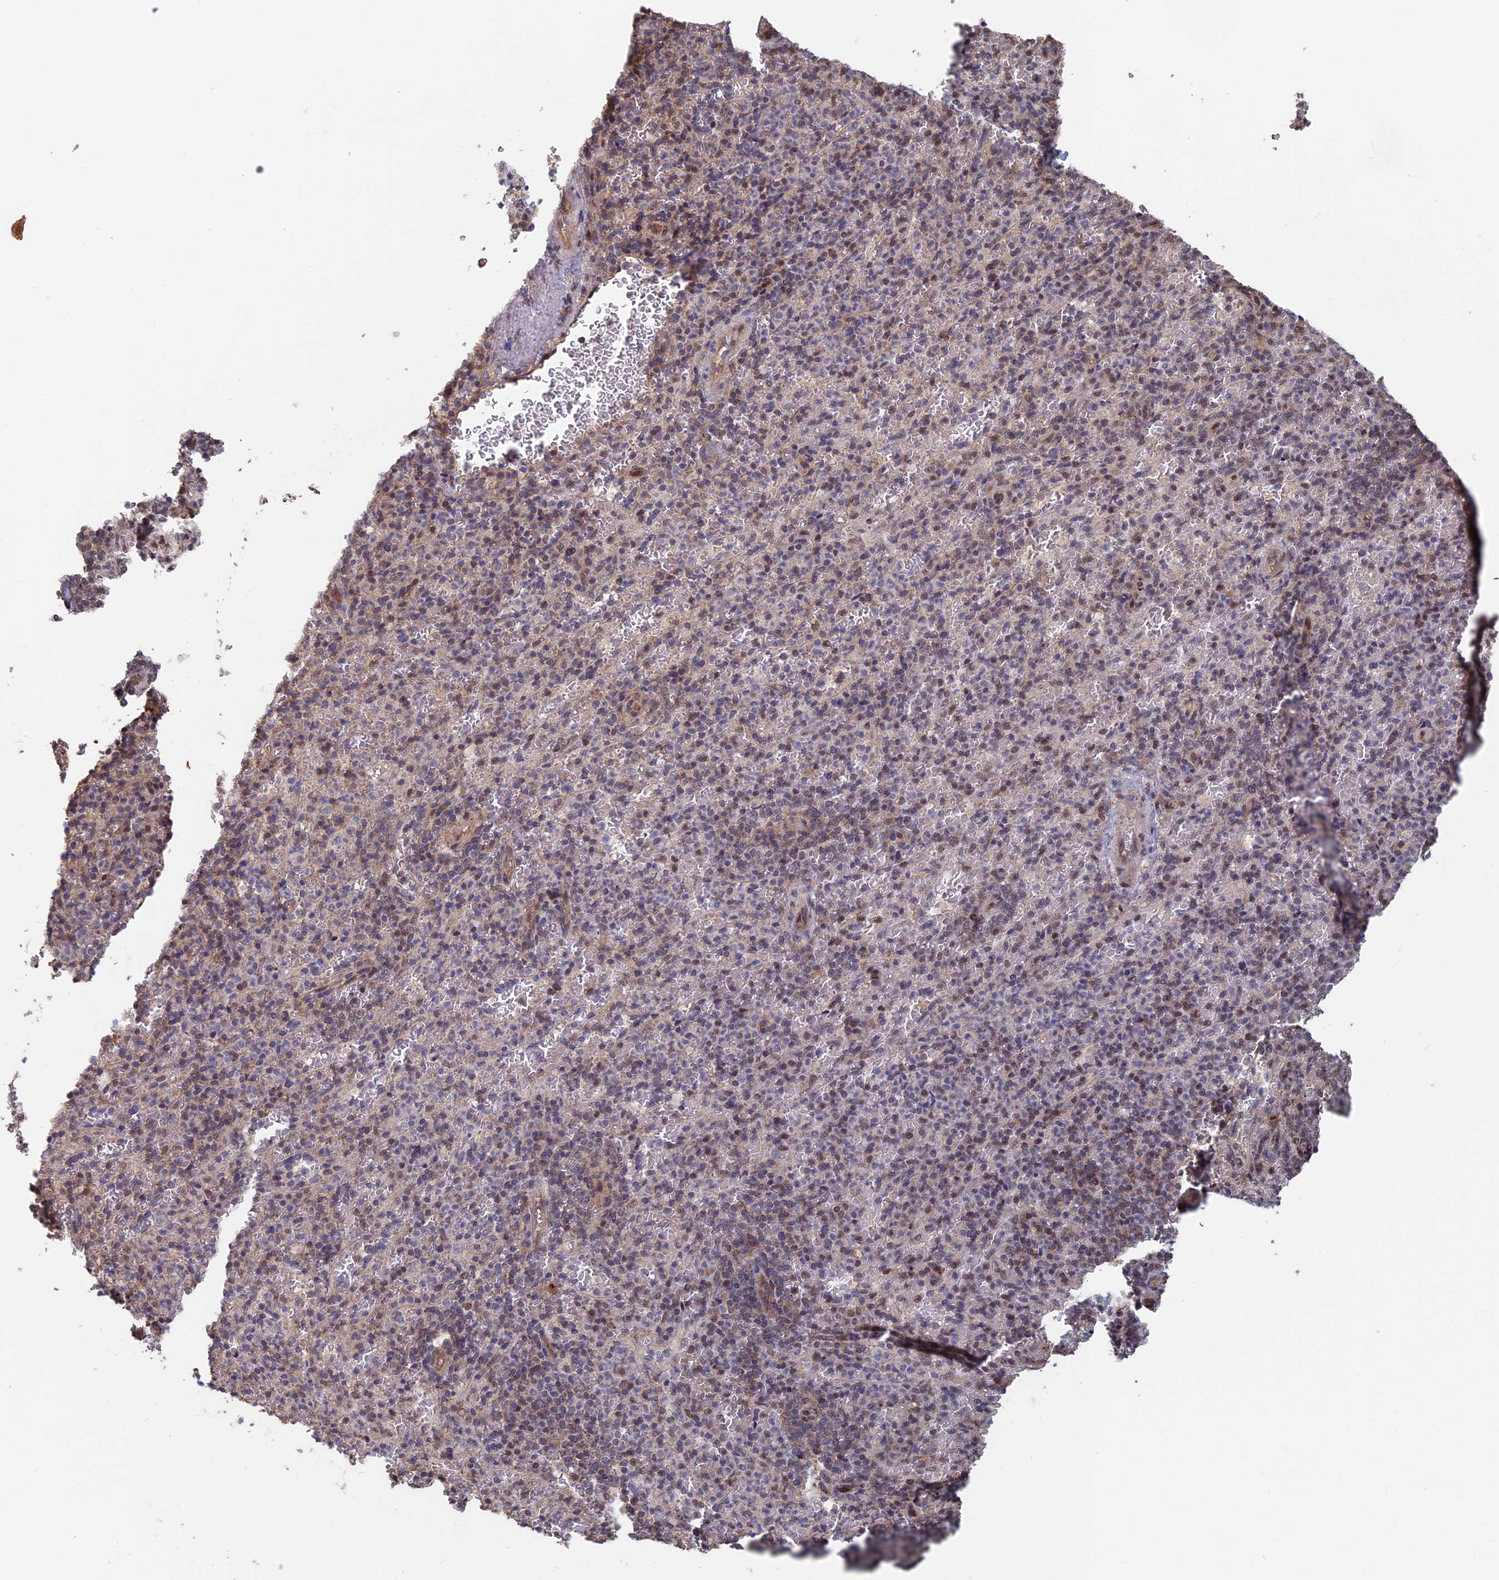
{"staining": {"intensity": "weak", "quantity": "<25%", "location": "cytoplasmic/membranous,nuclear"}, "tissue": "spleen", "cell_type": "Cells in red pulp", "image_type": "normal", "snomed": [{"axis": "morphology", "description": "Normal tissue, NOS"}, {"axis": "topography", "description": "Spleen"}], "caption": "Immunohistochemical staining of unremarkable spleen exhibits no significant expression in cells in red pulp.", "gene": "KIAA1328", "patient": {"sex": "female", "age": 74}}